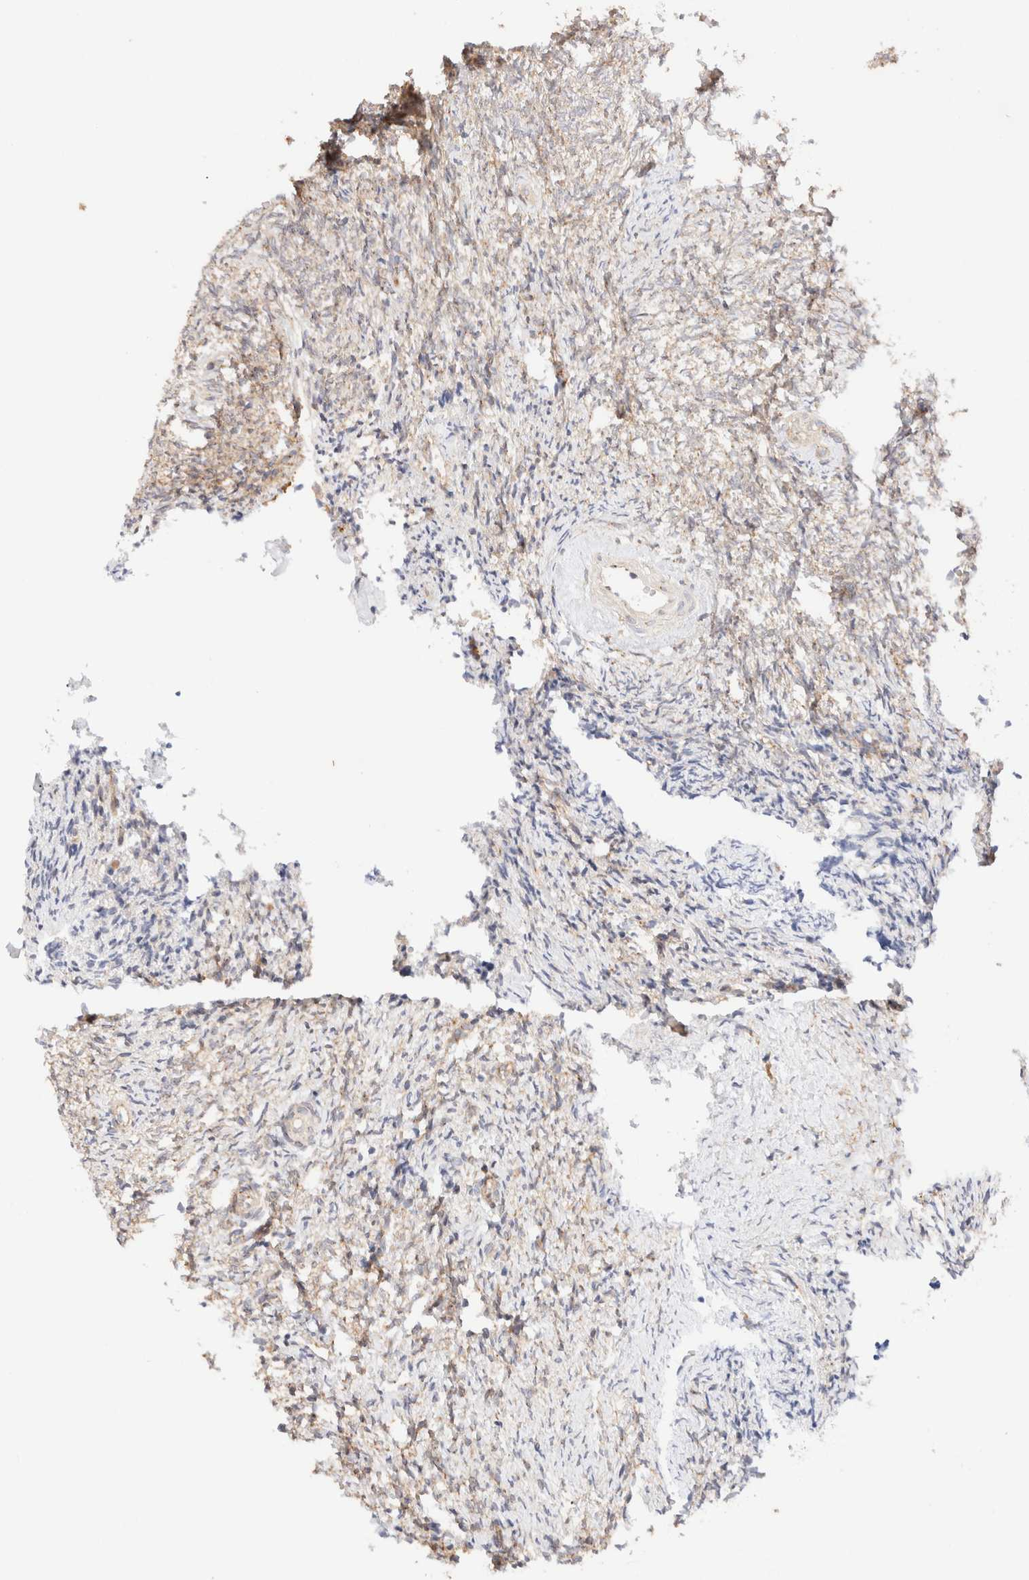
{"staining": {"intensity": "weak", "quantity": "25%-75%", "location": "cytoplasmic/membranous"}, "tissue": "ovary", "cell_type": "Ovarian stroma cells", "image_type": "normal", "snomed": [{"axis": "morphology", "description": "Normal tissue, NOS"}, {"axis": "topography", "description": "Ovary"}], "caption": "Ovarian stroma cells show low levels of weak cytoplasmic/membranous positivity in approximately 25%-75% of cells in normal human ovary.", "gene": "RABEP1", "patient": {"sex": "female", "age": 41}}